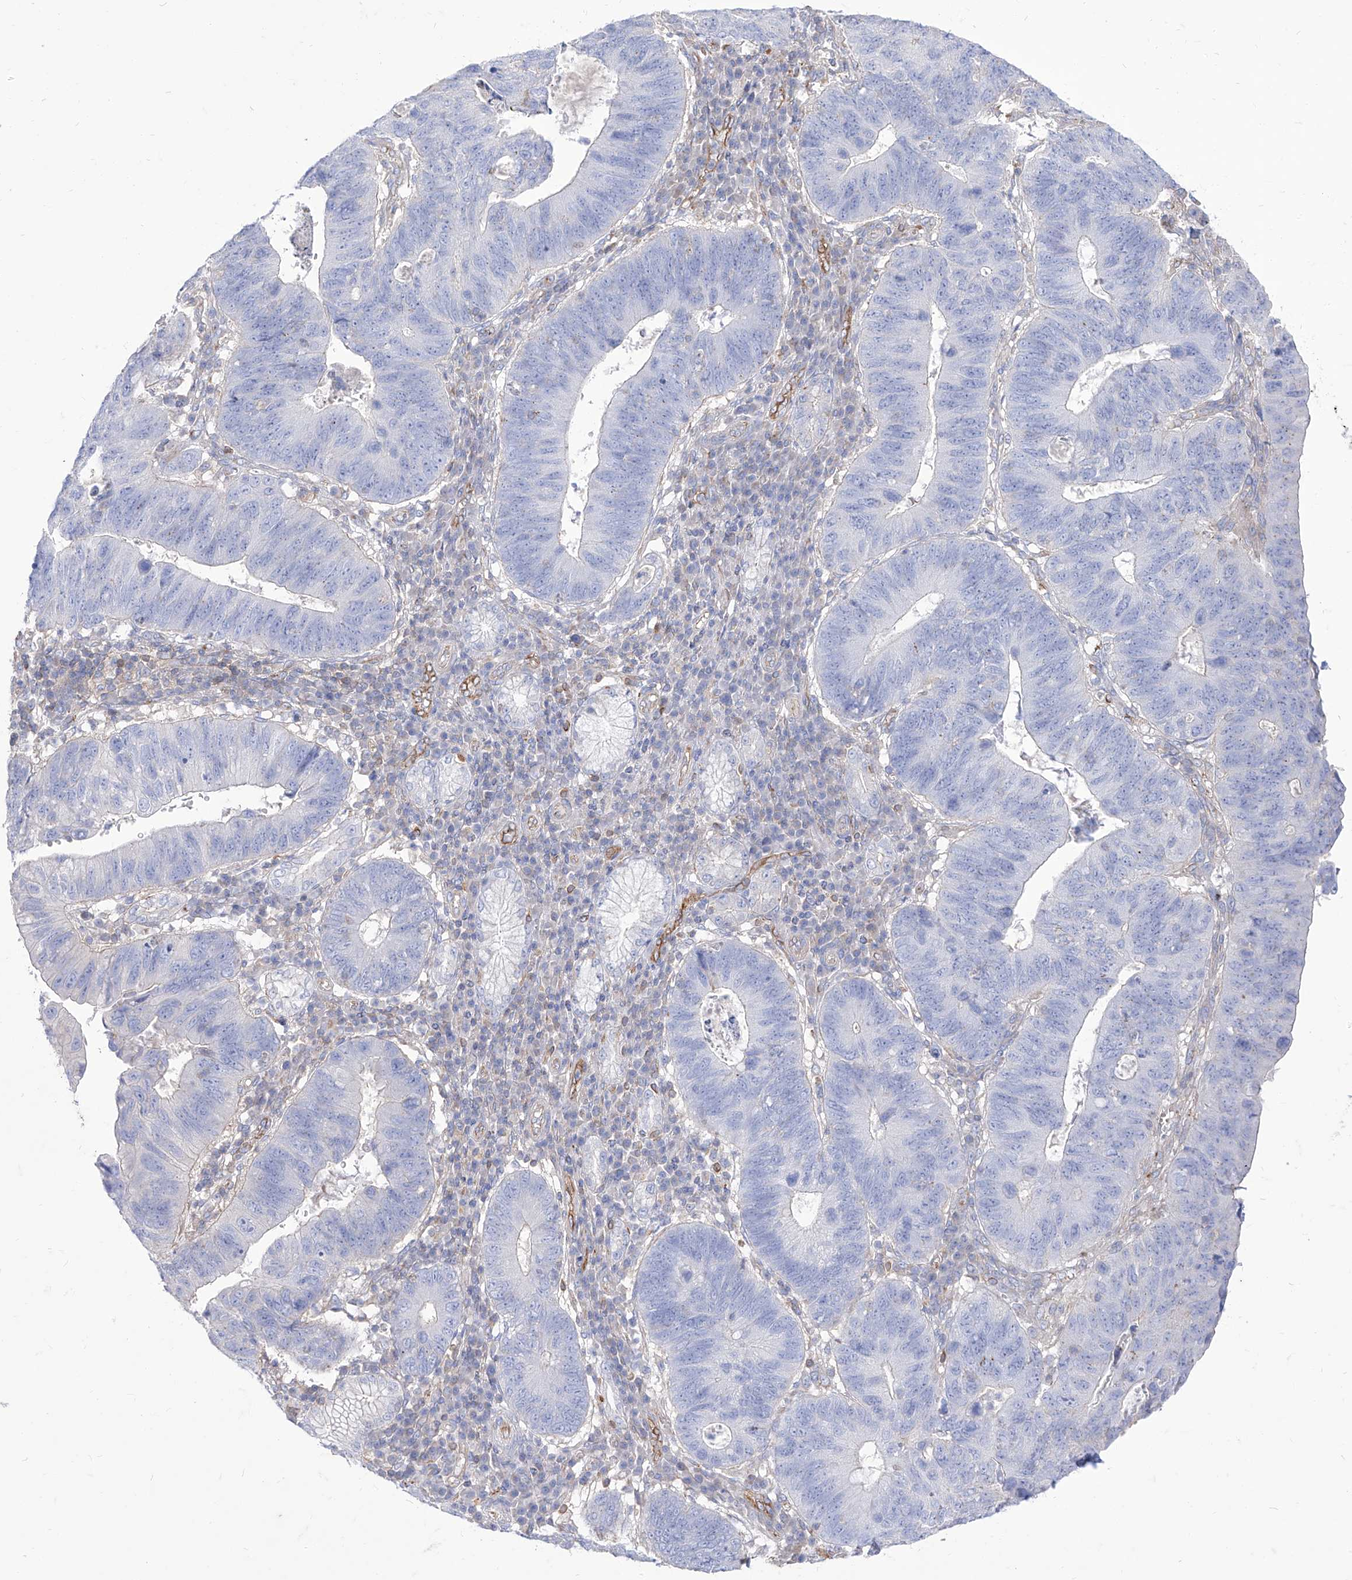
{"staining": {"intensity": "negative", "quantity": "none", "location": "none"}, "tissue": "stomach cancer", "cell_type": "Tumor cells", "image_type": "cancer", "snomed": [{"axis": "morphology", "description": "Adenocarcinoma, NOS"}, {"axis": "topography", "description": "Stomach"}], "caption": "Human stomach cancer (adenocarcinoma) stained for a protein using immunohistochemistry demonstrates no staining in tumor cells.", "gene": "C1orf74", "patient": {"sex": "male", "age": 59}}